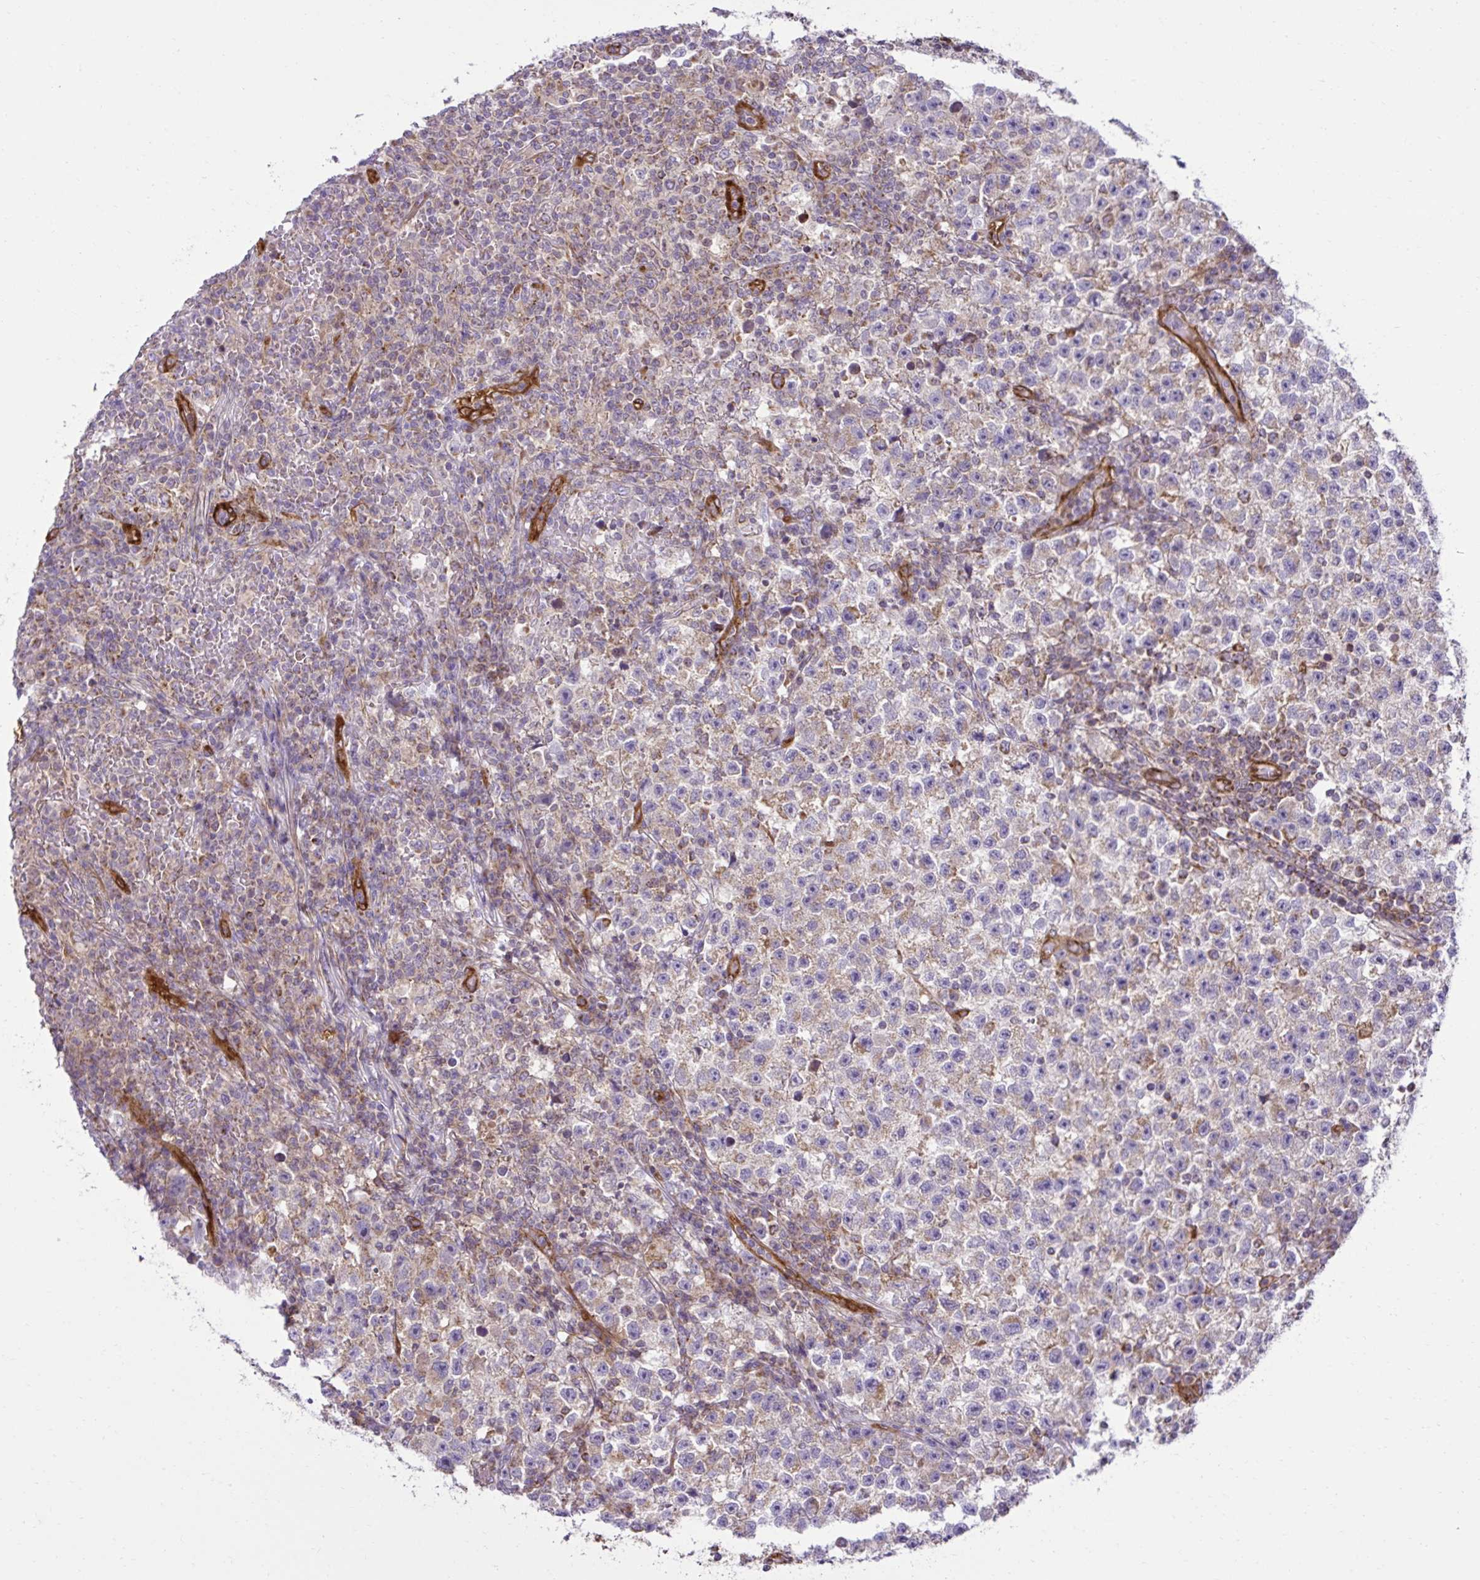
{"staining": {"intensity": "weak", "quantity": "25%-75%", "location": "cytoplasmic/membranous"}, "tissue": "testis cancer", "cell_type": "Tumor cells", "image_type": "cancer", "snomed": [{"axis": "morphology", "description": "Seminoma, NOS"}, {"axis": "topography", "description": "Testis"}], "caption": "Immunohistochemistry (IHC) (DAB (3,3'-diaminobenzidine)) staining of human seminoma (testis) exhibits weak cytoplasmic/membranous protein positivity in approximately 25%-75% of tumor cells. Using DAB (3,3'-diaminobenzidine) (brown) and hematoxylin (blue) stains, captured at high magnification using brightfield microscopy.", "gene": "LIMS1", "patient": {"sex": "male", "age": 22}}